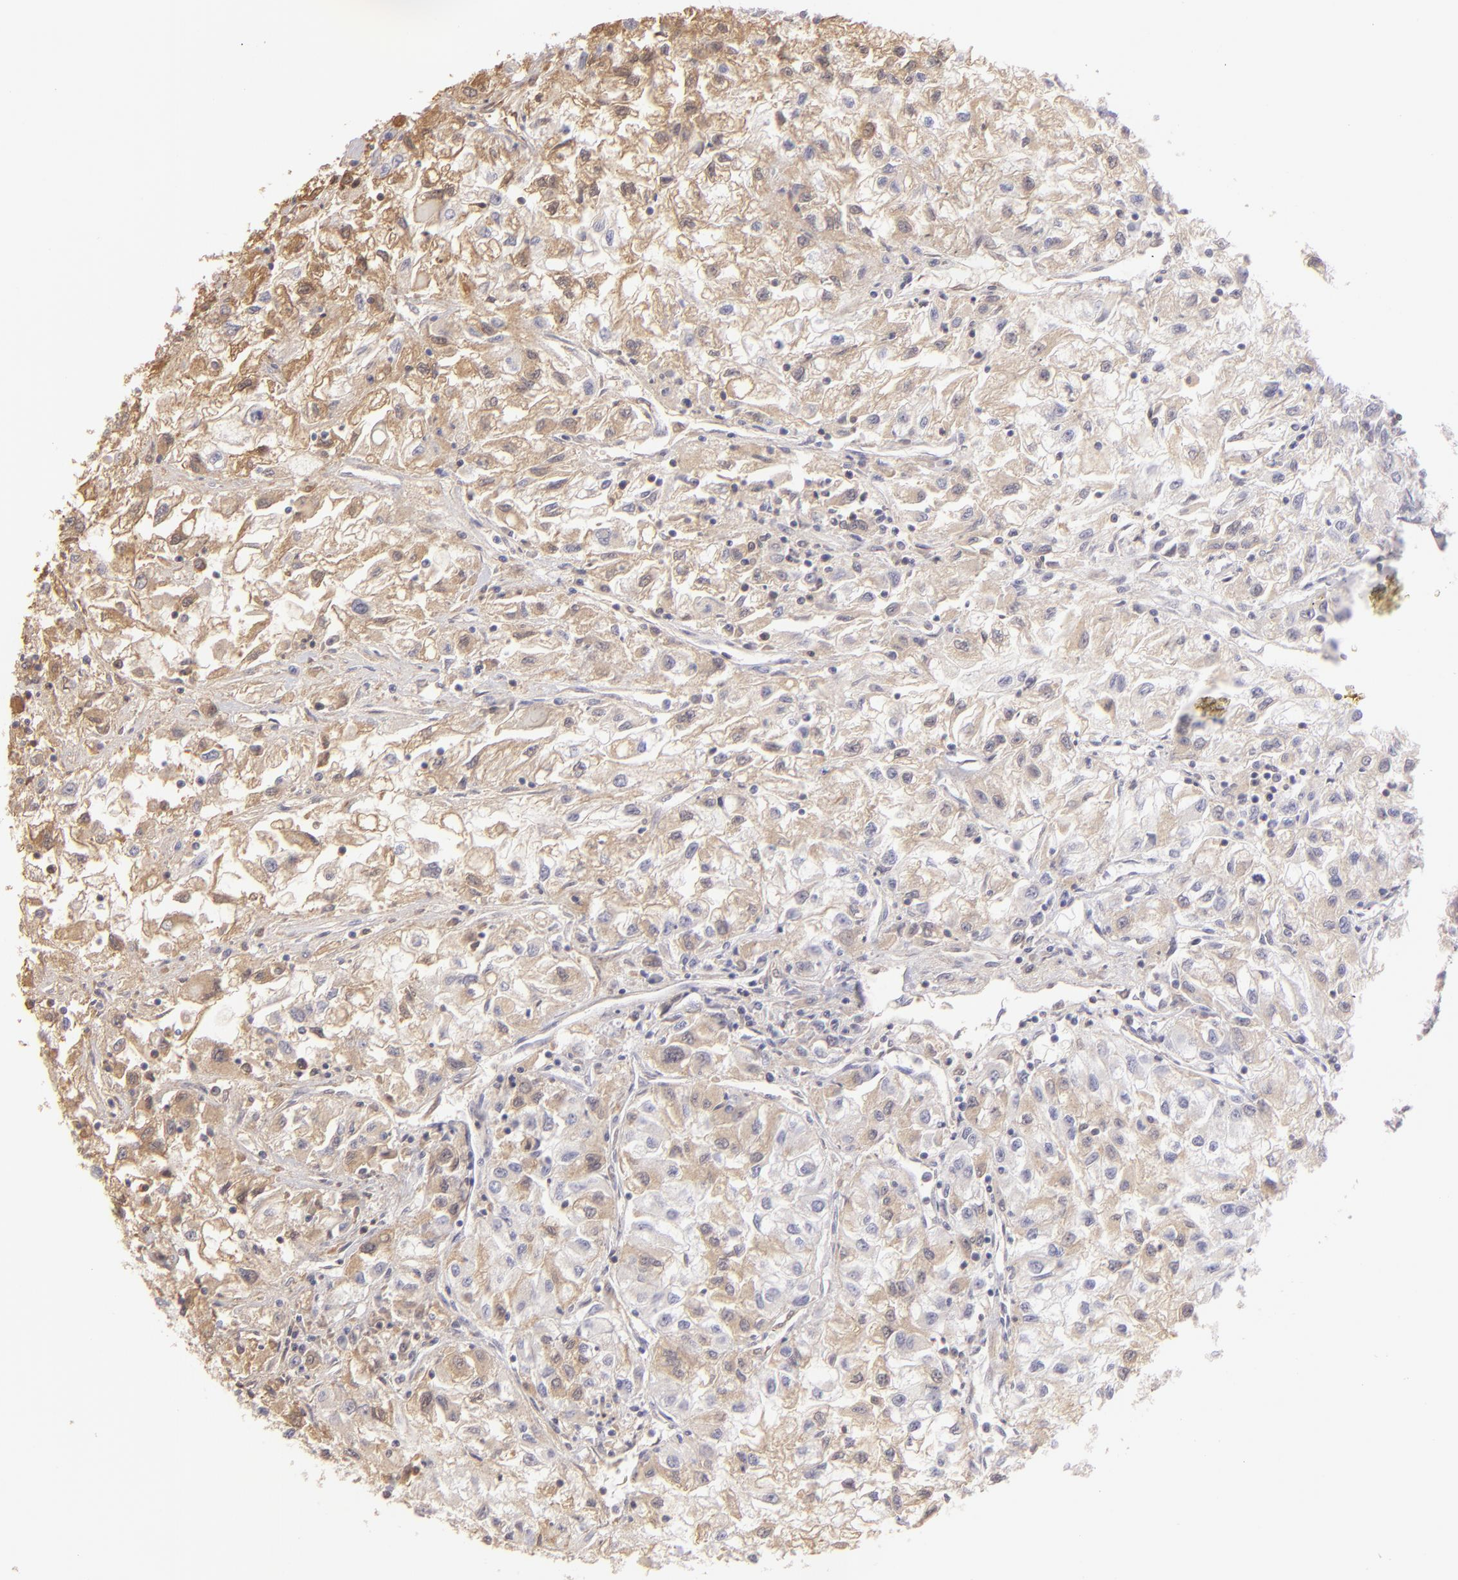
{"staining": {"intensity": "weak", "quantity": "25%-75%", "location": "cytoplasmic/membranous"}, "tissue": "renal cancer", "cell_type": "Tumor cells", "image_type": "cancer", "snomed": [{"axis": "morphology", "description": "Adenocarcinoma, NOS"}, {"axis": "topography", "description": "Kidney"}], "caption": "Immunohistochemistry (IHC) of human renal adenocarcinoma demonstrates low levels of weak cytoplasmic/membranous expression in approximately 25%-75% of tumor cells.", "gene": "MAGEA1", "patient": {"sex": "male", "age": 59}}